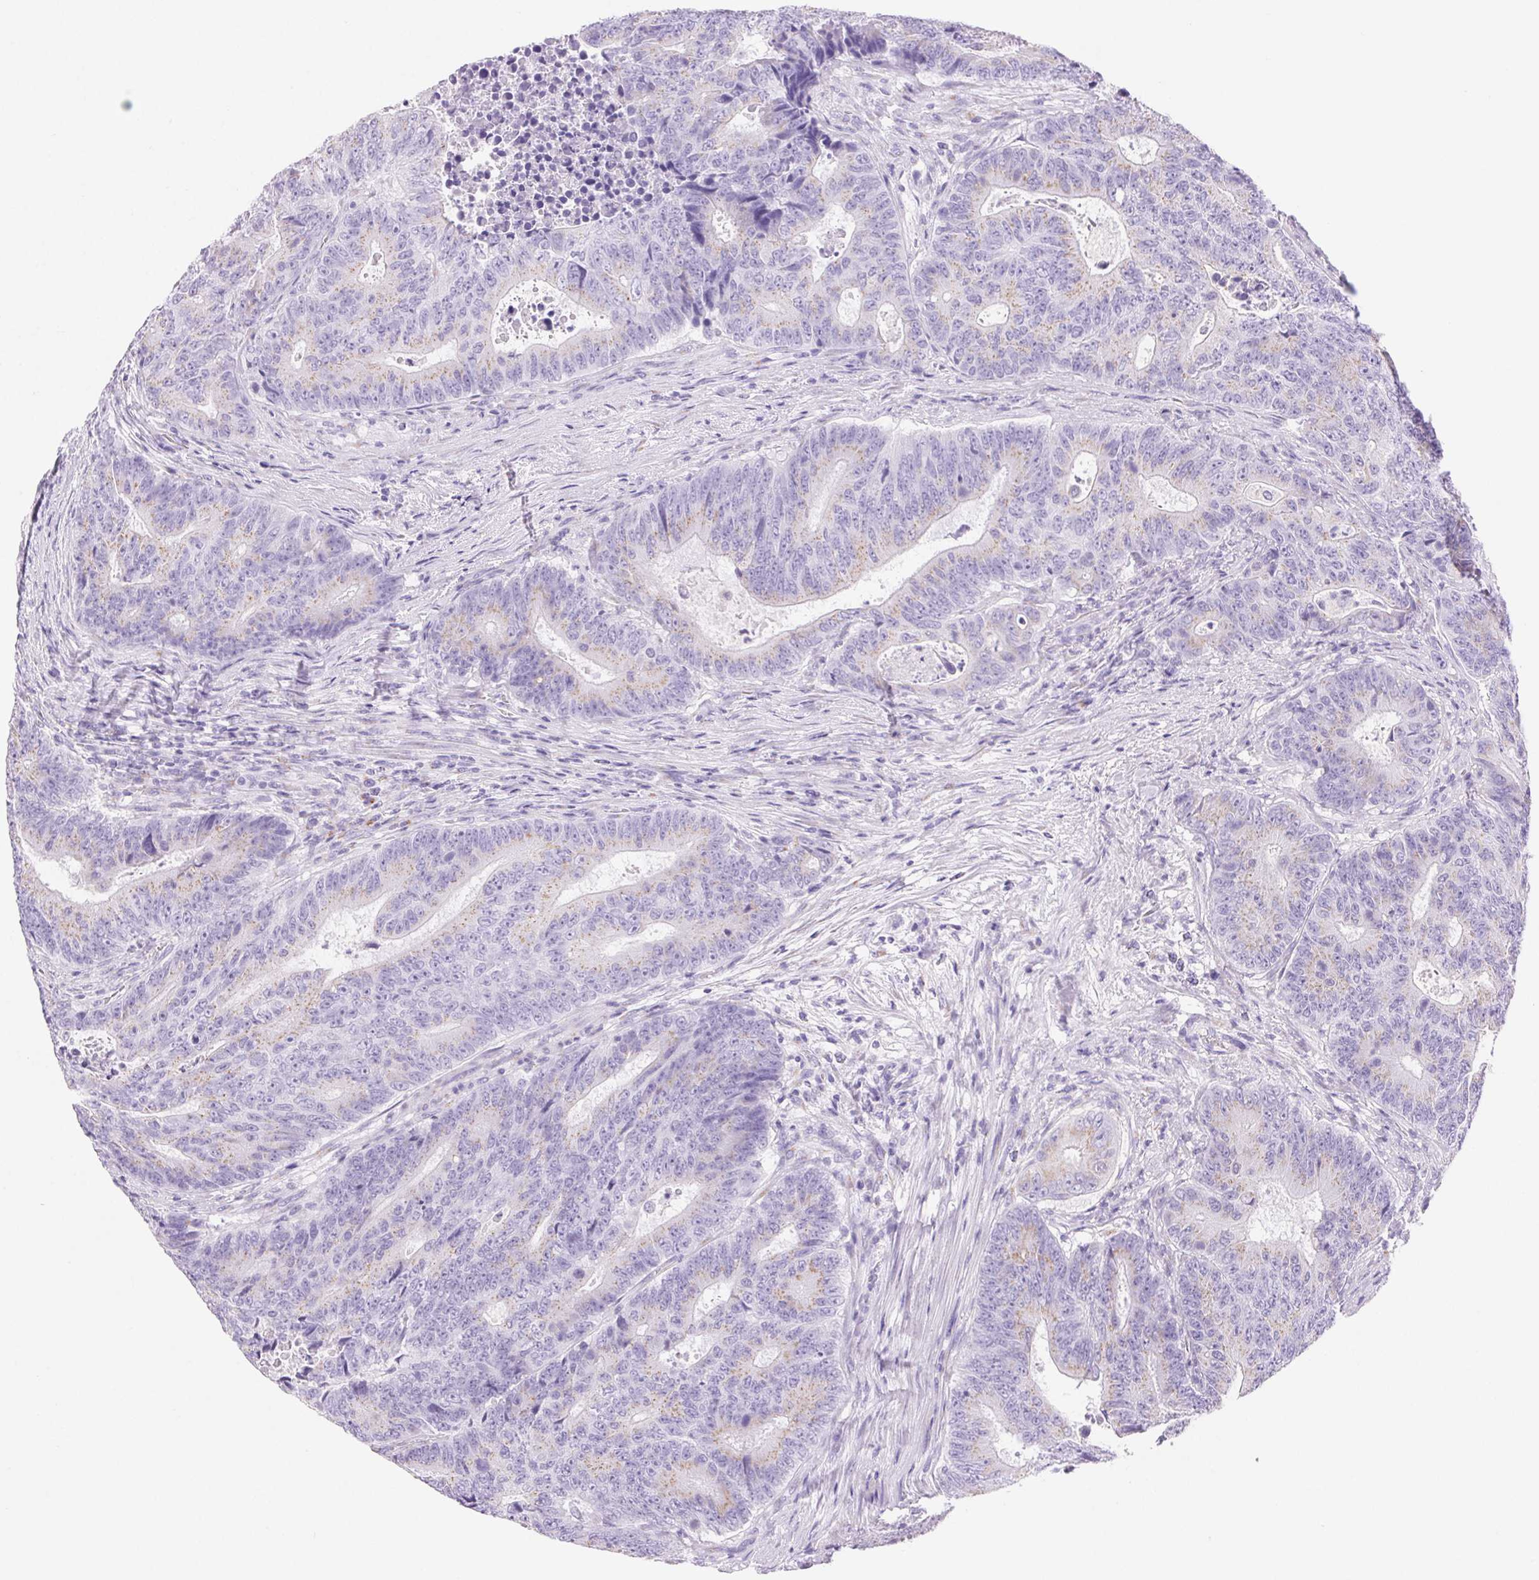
{"staining": {"intensity": "weak", "quantity": "25%-75%", "location": "cytoplasmic/membranous"}, "tissue": "colorectal cancer", "cell_type": "Tumor cells", "image_type": "cancer", "snomed": [{"axis": "morphology", "description": "Adenocarcinoma, NOS"}, {"axis": "topography", "description": "Colon"}], "caption": "A photomicrograph of colorectal adenocarcinoma stained for a protein exhibits weak cytoplasmic/membranous brown staining in tumor cells.", "gene": "SERPINB3", "patient": {"sex": "female", "age": 48}}